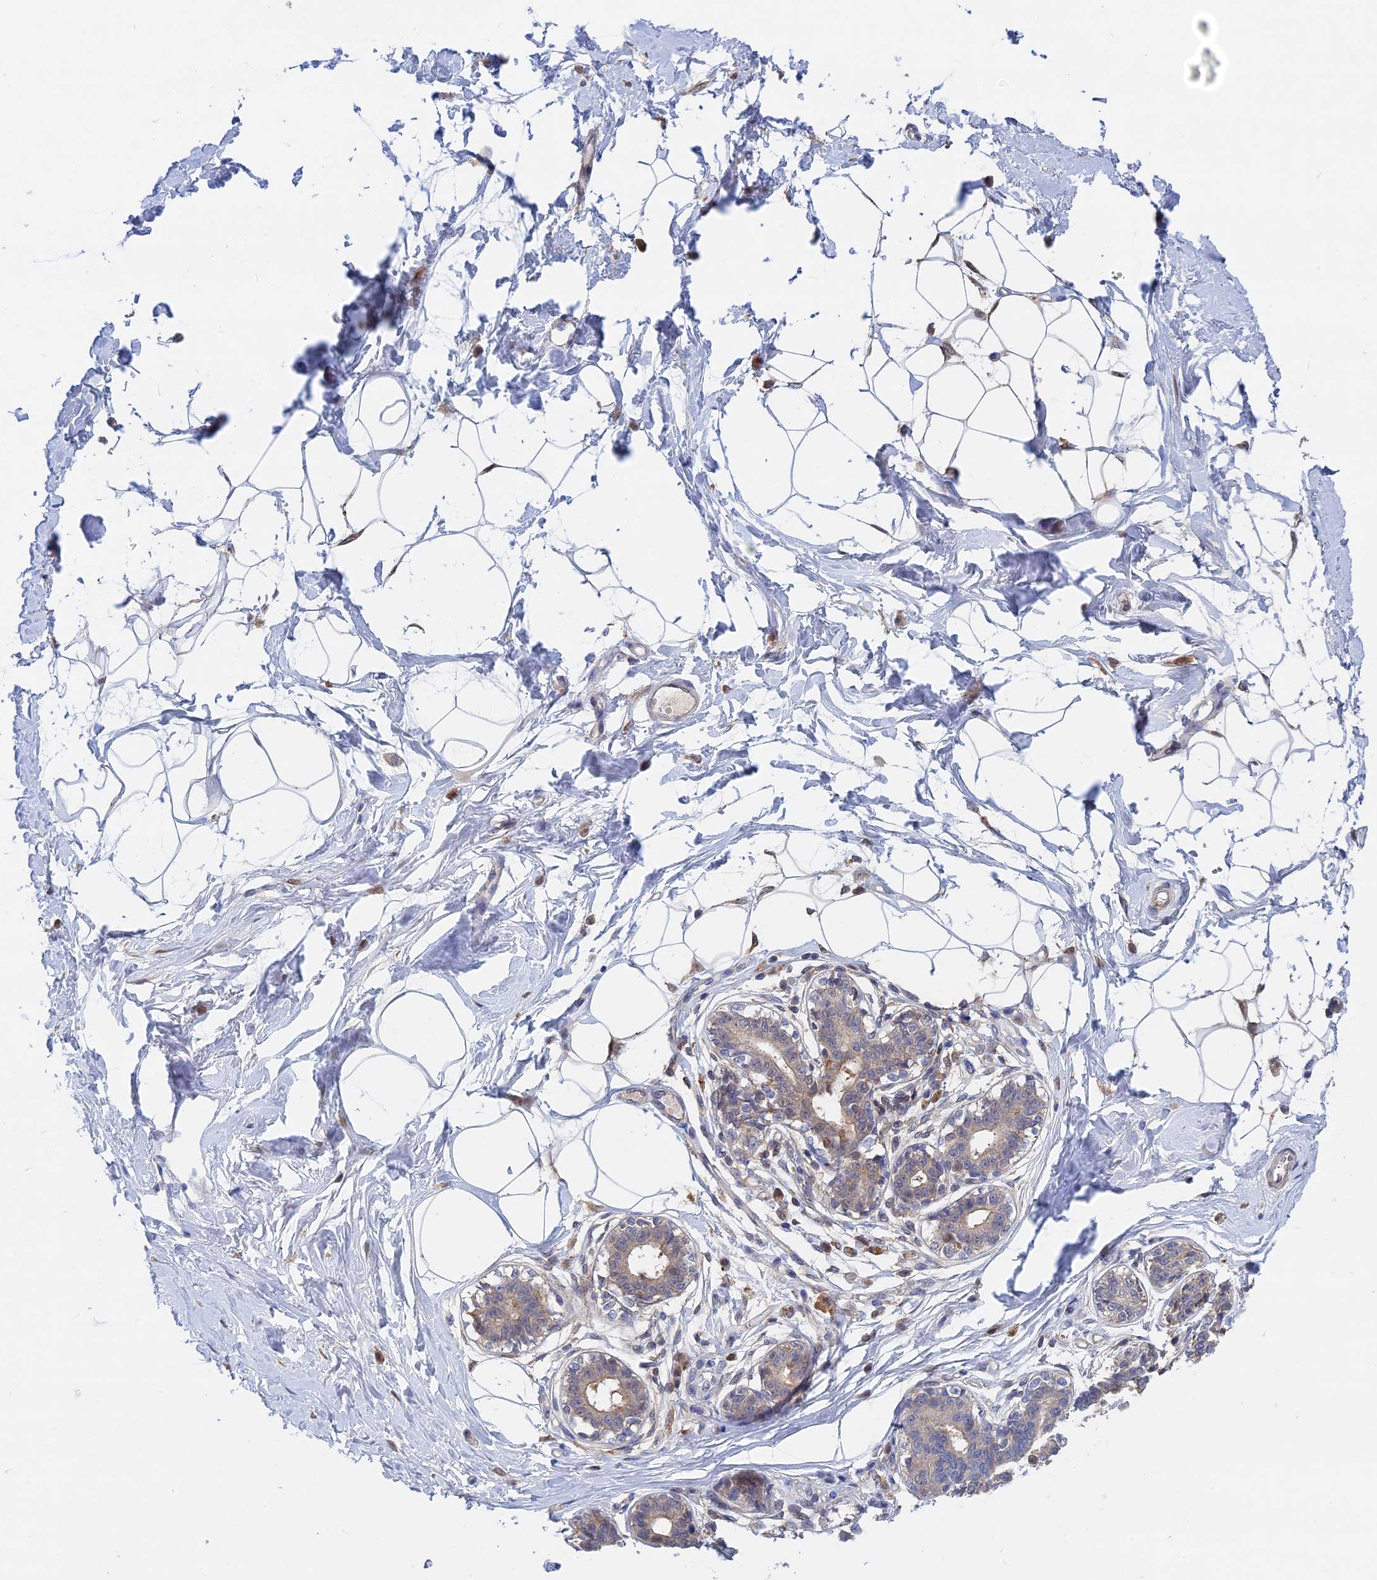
{"staining": {"intensity": "weak", "quantity": "25%-75%", "location": "cytoplasmic/membranous"}, "tissue": "breast", "cell_type": "Adipocytes", "image_type": "normal", "snomed": [{"axis": "morphology", "description": "Normal tissue, NOS"}, {"axis": "topography", "description": "Breast"}], "caption": "A micrograph of breast stained for a protein exhibits weak cytoplasmic/membranous brown staining in adipocytes.", "gene": "BLVRA", "patient": {"sex": "female", "age": 45}}